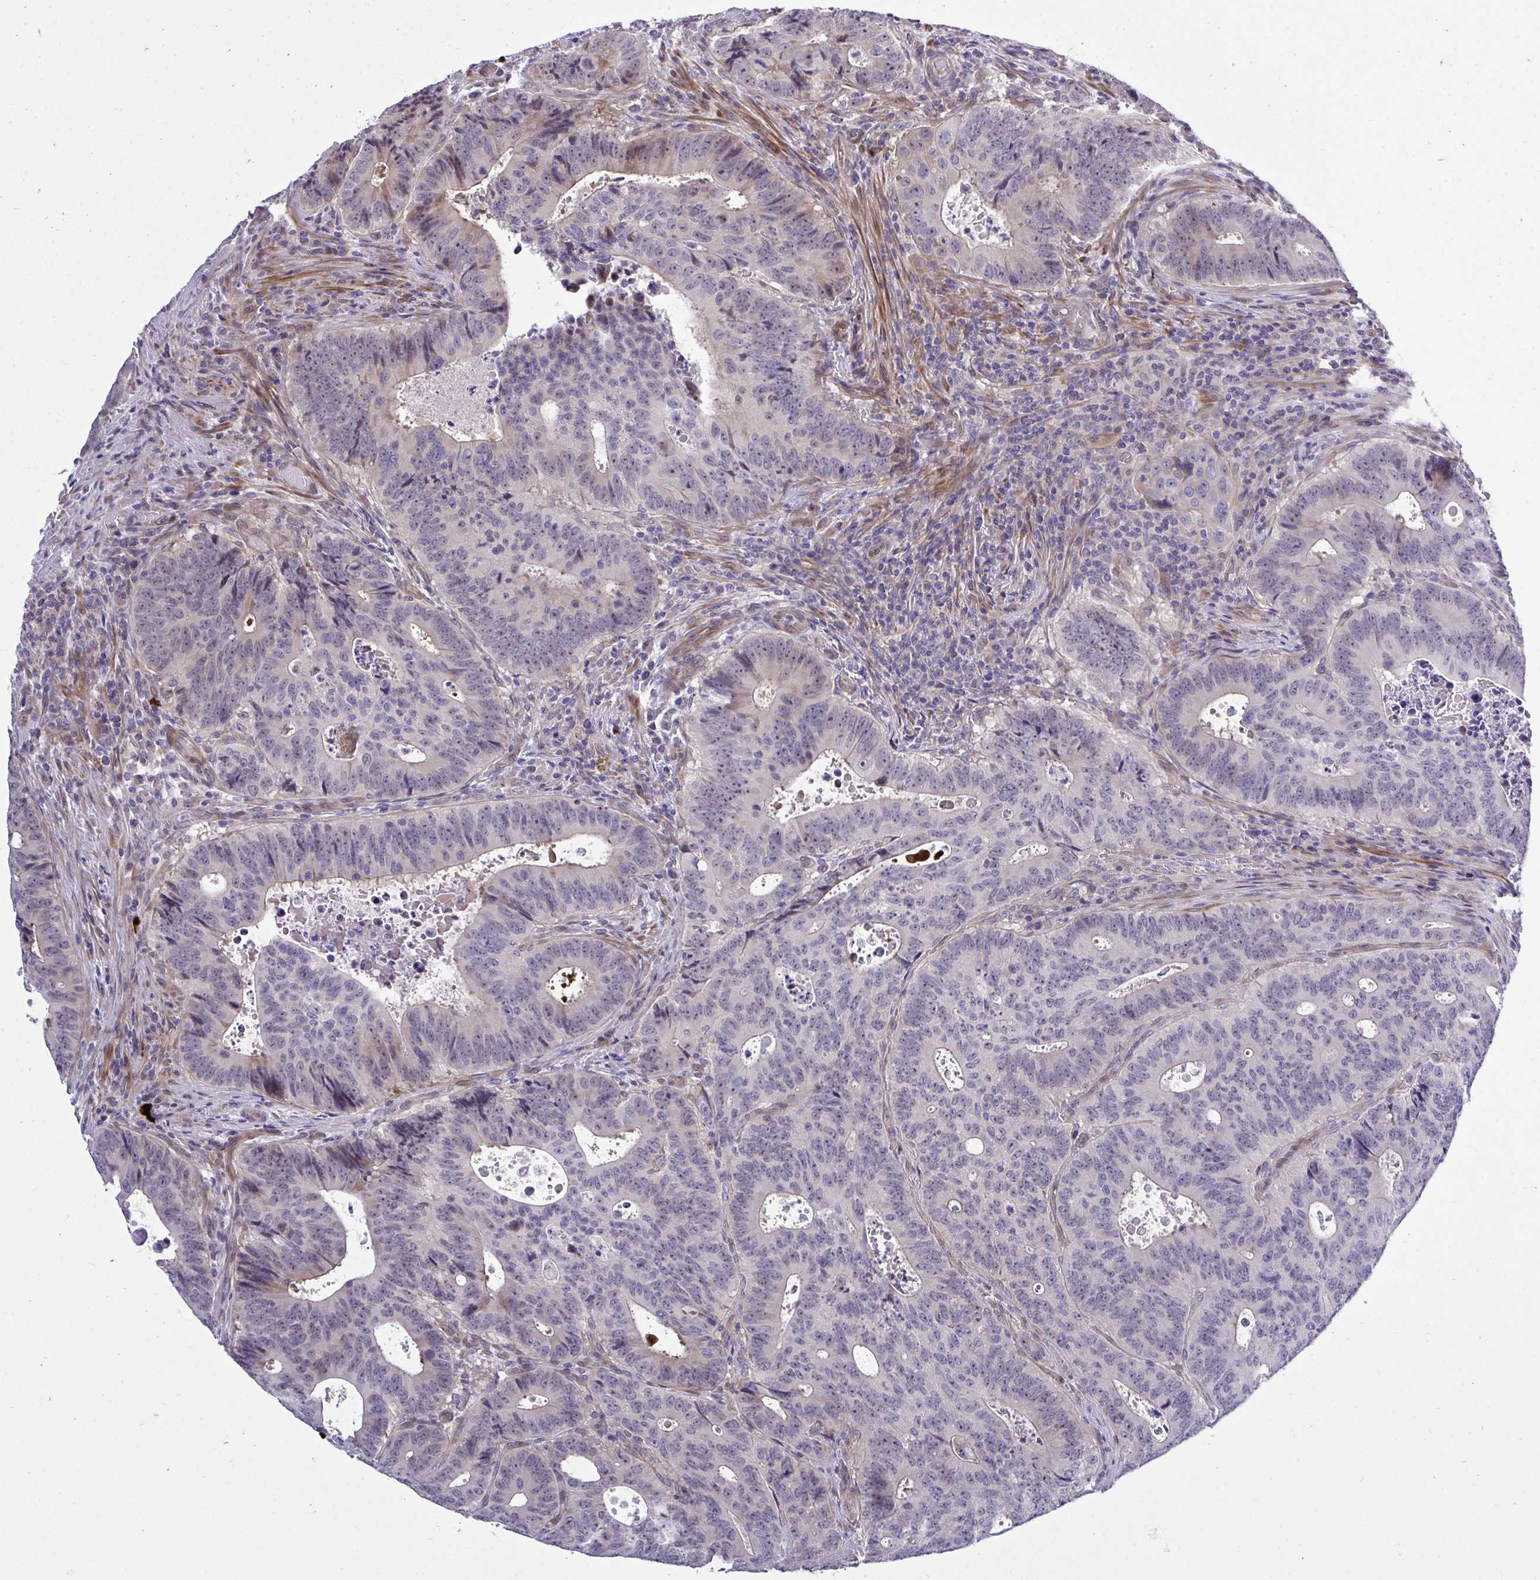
{"staining": {"intensity": "negative", "quantity": "none", "location": "none"}, "tissue": "colorectal cancer", "cell_type": "Tumor cells", "image_type": "cancer", "snomed": [{"axis": "morphology", "description": "Adenocarcinoma, NOS"}, {"axis": "topography", "description": "Colon"}], "caption": "This is an immunohistochemistry (IHC) histopathology image of human adenocarcinoma (colorectal). There is no positivity in tumor cells.", "gene": "HMBOX1", "patient": {"sex": "male", "age": 62}}